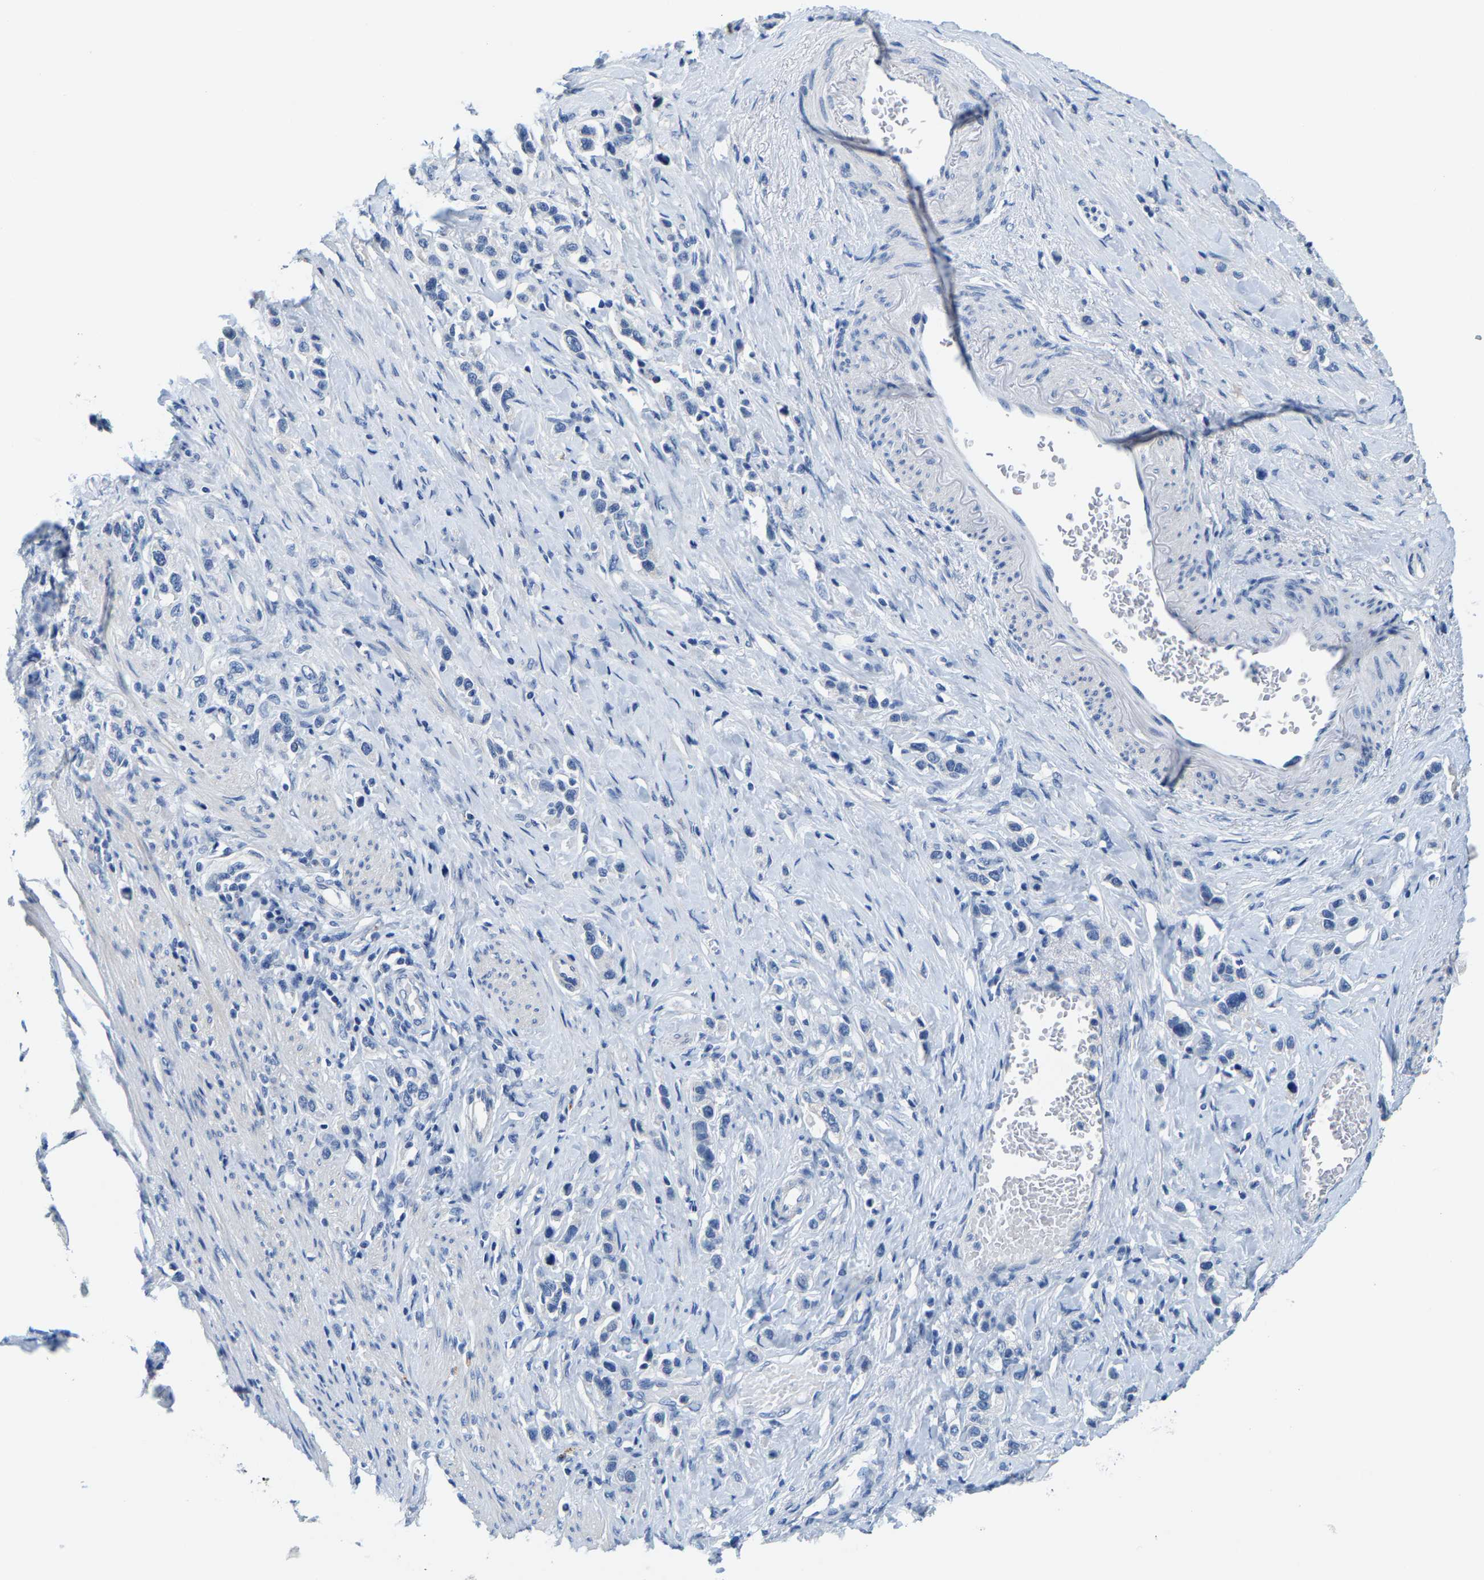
{"staining": {"intensity": "negative", "quantity": "none", "location": "none"}, "tissue": "stomach cancer", "cell_type": "Tumor cells", "image_type": "cancer", "snomed": [{"axis": "morphology", "description": "Adenocarcinoma, NOS"}, {"axis": "topography", "description": "Stomach"}], "caption": "This is a image of immunohistochemistry (IHC) staining of adenocarcinoma (stomach), which shows no positivity in tumor cells.", "gene": "KLHL1", "patient": {"sex": "female", "age": 65}}